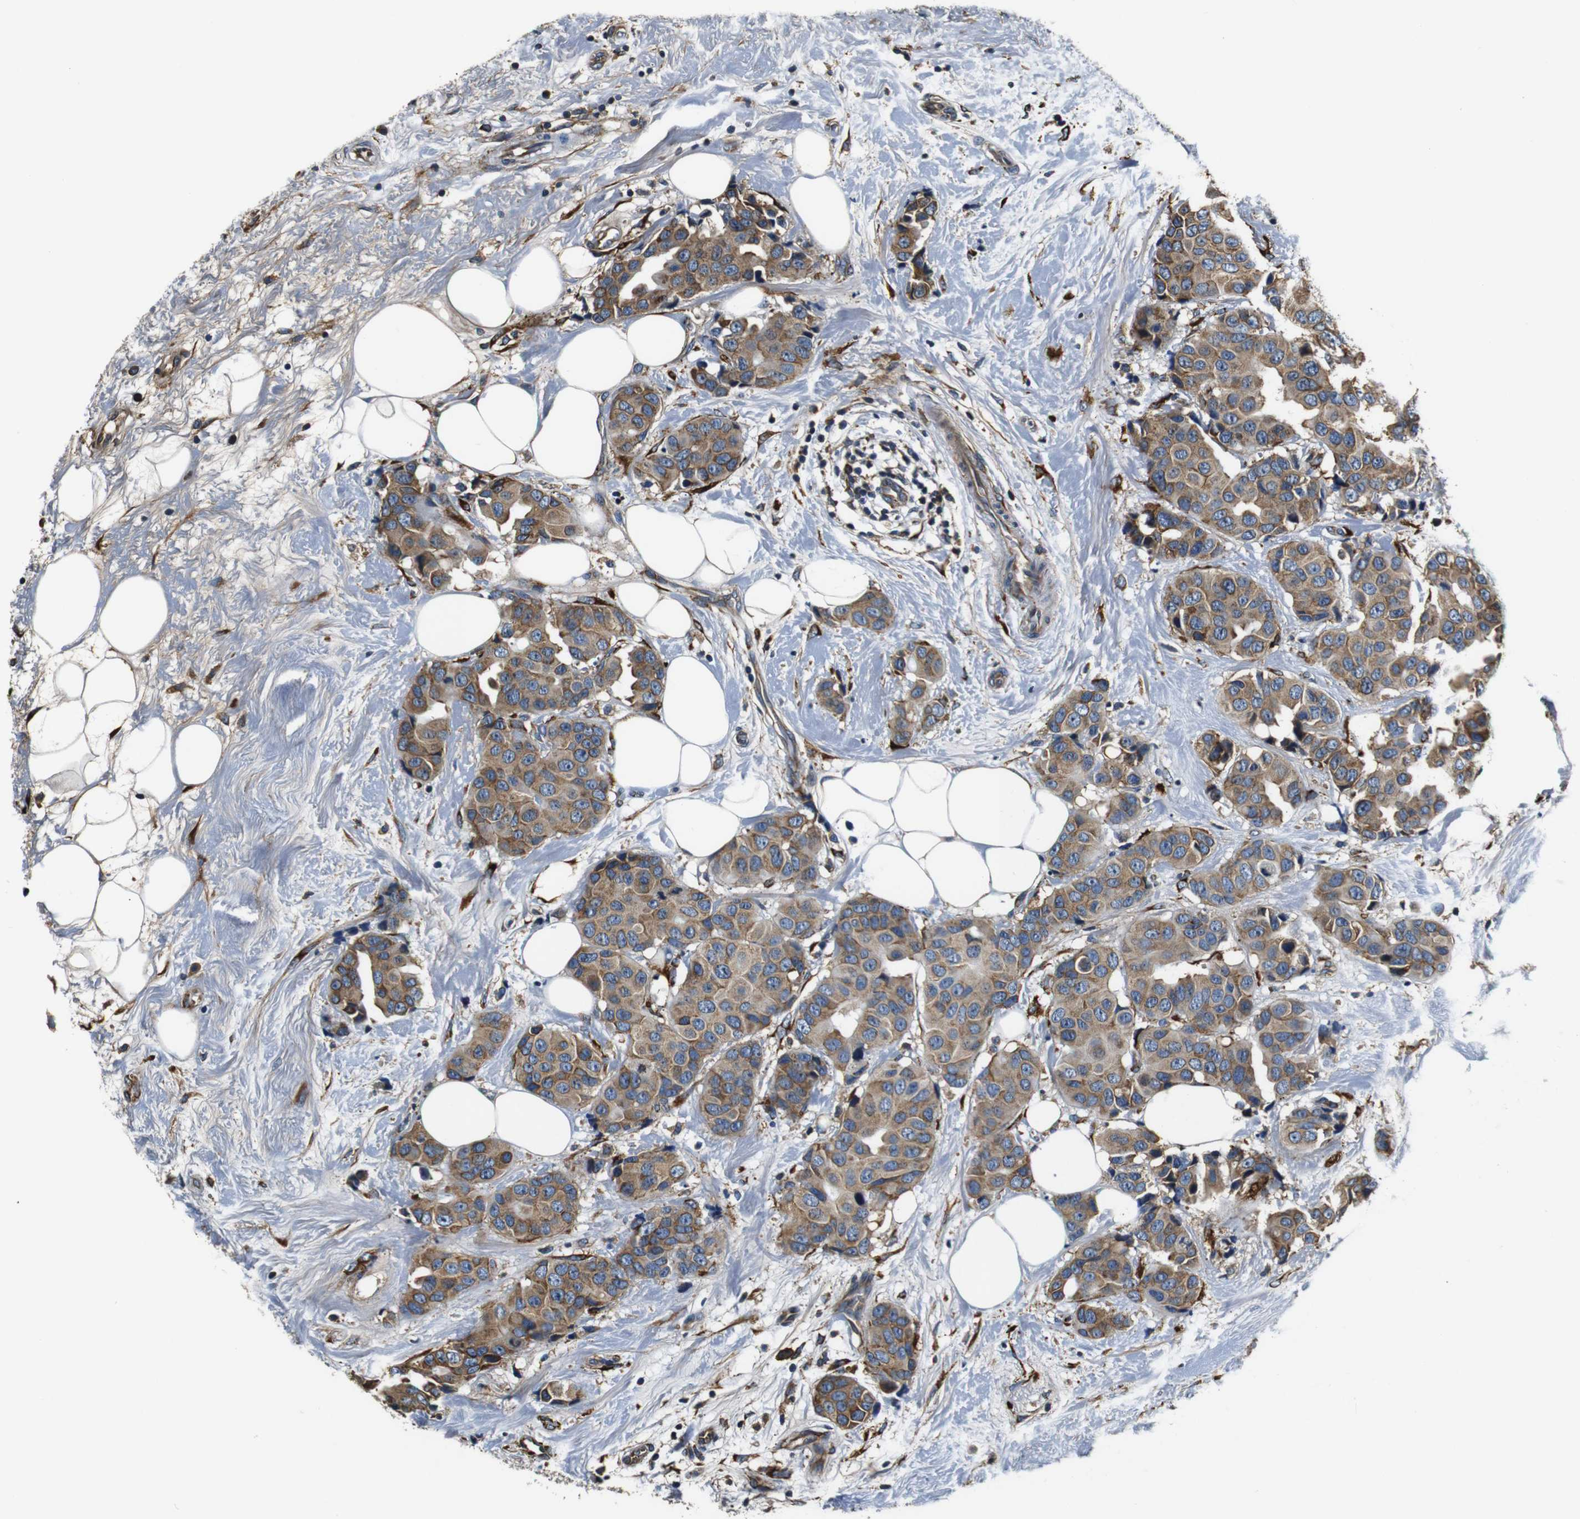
{"staining": {"intensity": "moderate", "quantity": ">75%", "location": "cytoplasmic/membranous"}, "tissue": "breast cancer", "cell_type": "Tumor cells", "image_type": "cancer", "snomed": [{"axis": "morphology", "description": "Normal tissue, NOS"}, {"axis": "morphology", "description": "Duct carcinoma"}, {"axis": "topography", "description": "Breast"}], "caption": "About >75% of tumor cells in human breast cancer reveal moderate cytoplasmic/membranous protein positivity as visualized by brown immunohistochemical staining.", "gene": "COL1A1", "patient": {"sex": "female", "age": 39}}